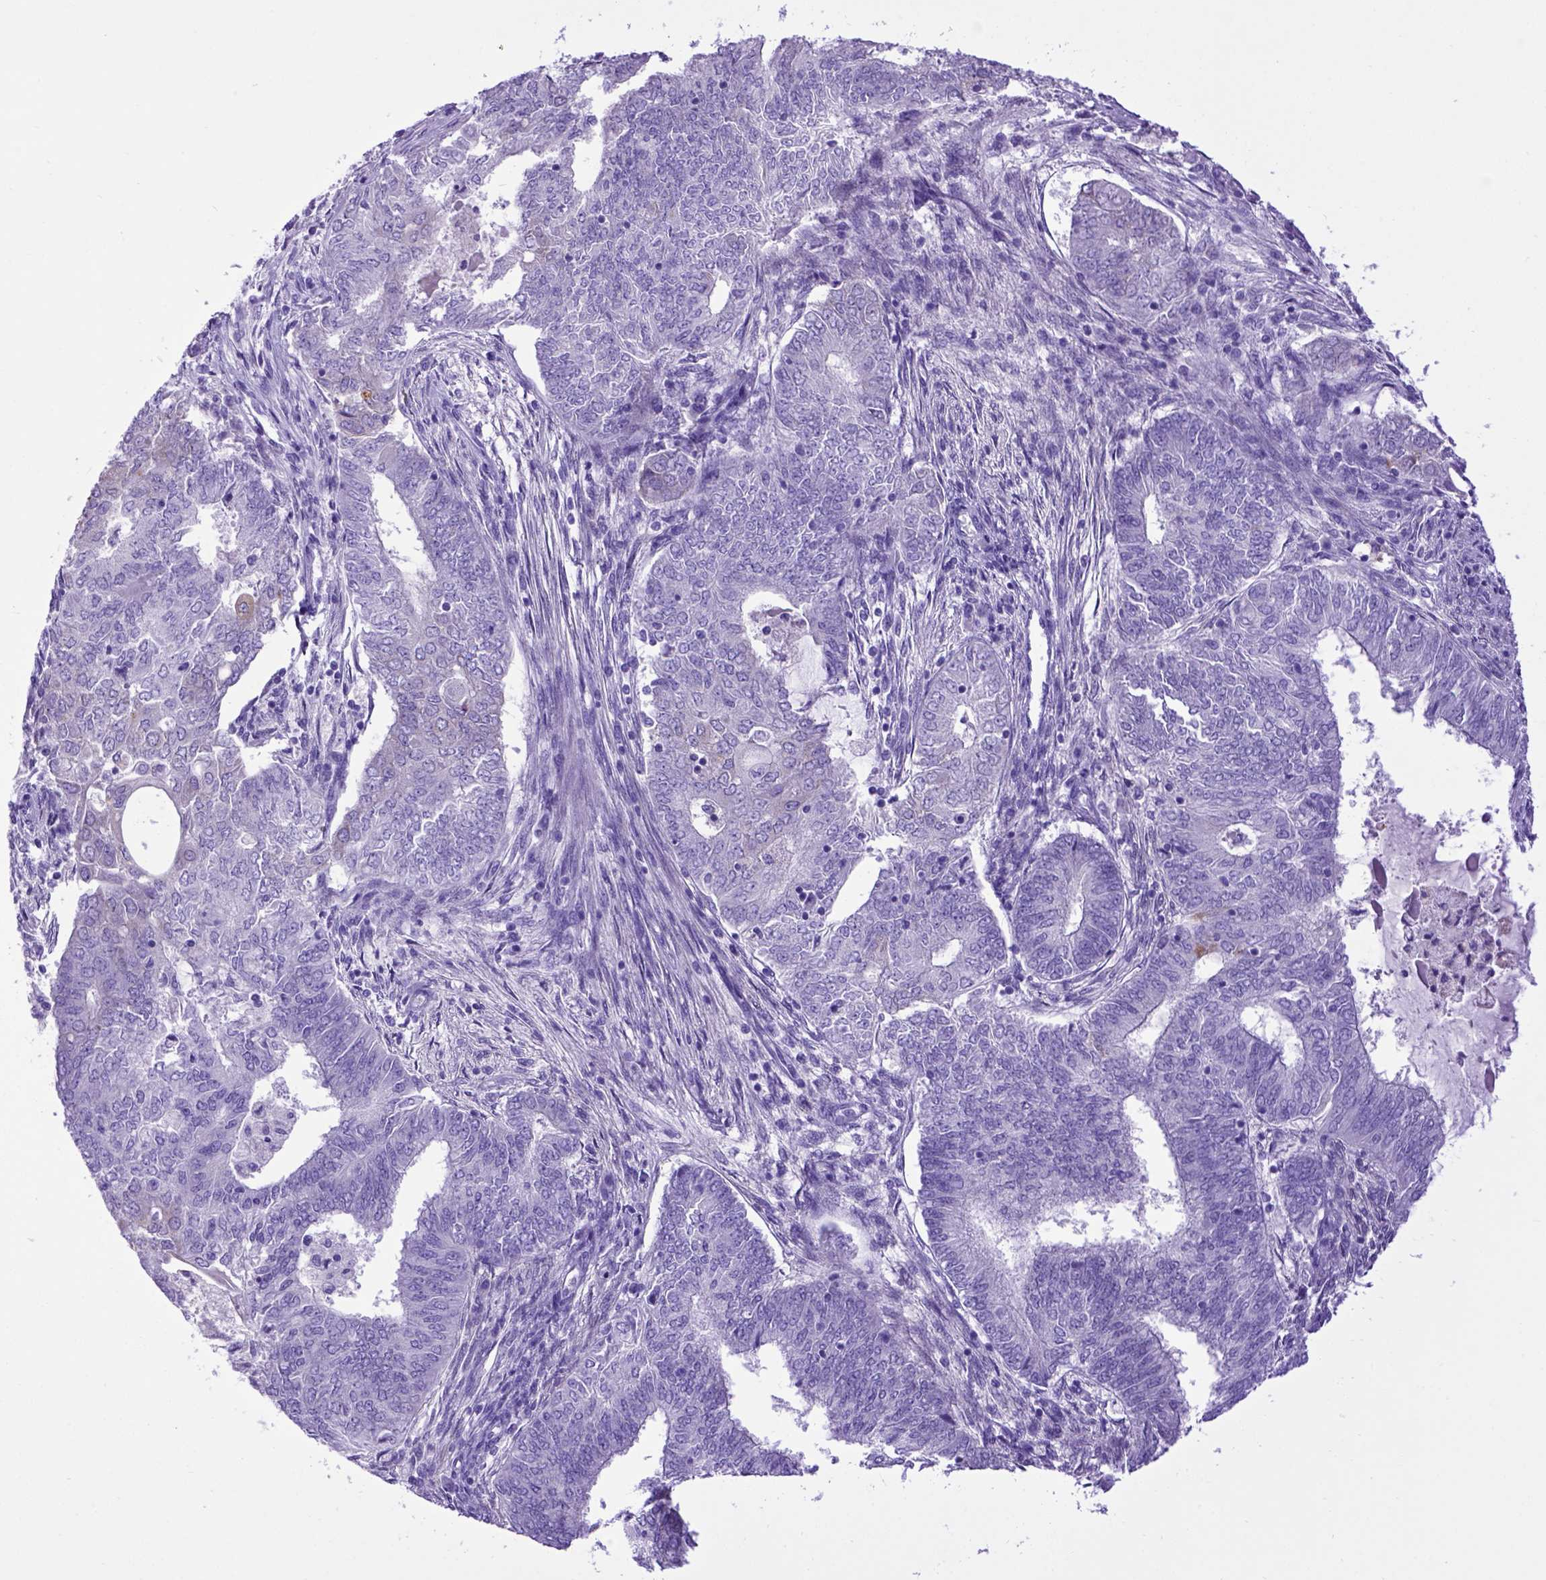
{"staining": {"intensity": "negative", "quantity": "none", "location": "none"}, "tissue": "endometrial cancer", "cell_type": "Tumor cells", "image_type": "cancer", "snomed": [{"axis": "morphology", "description": "Adenocarcinoma, NOS"}, {"axis": "topography", "description": "Endometrium"}], "caption": "The image reveals no significant staining in tumor cells of endometrial adenocarcinoma. (Immunohistochemistry, brightfield microscopy, high magnification).", "gene": "PTGES", "patient": {"sex": "female", "age": 62}}